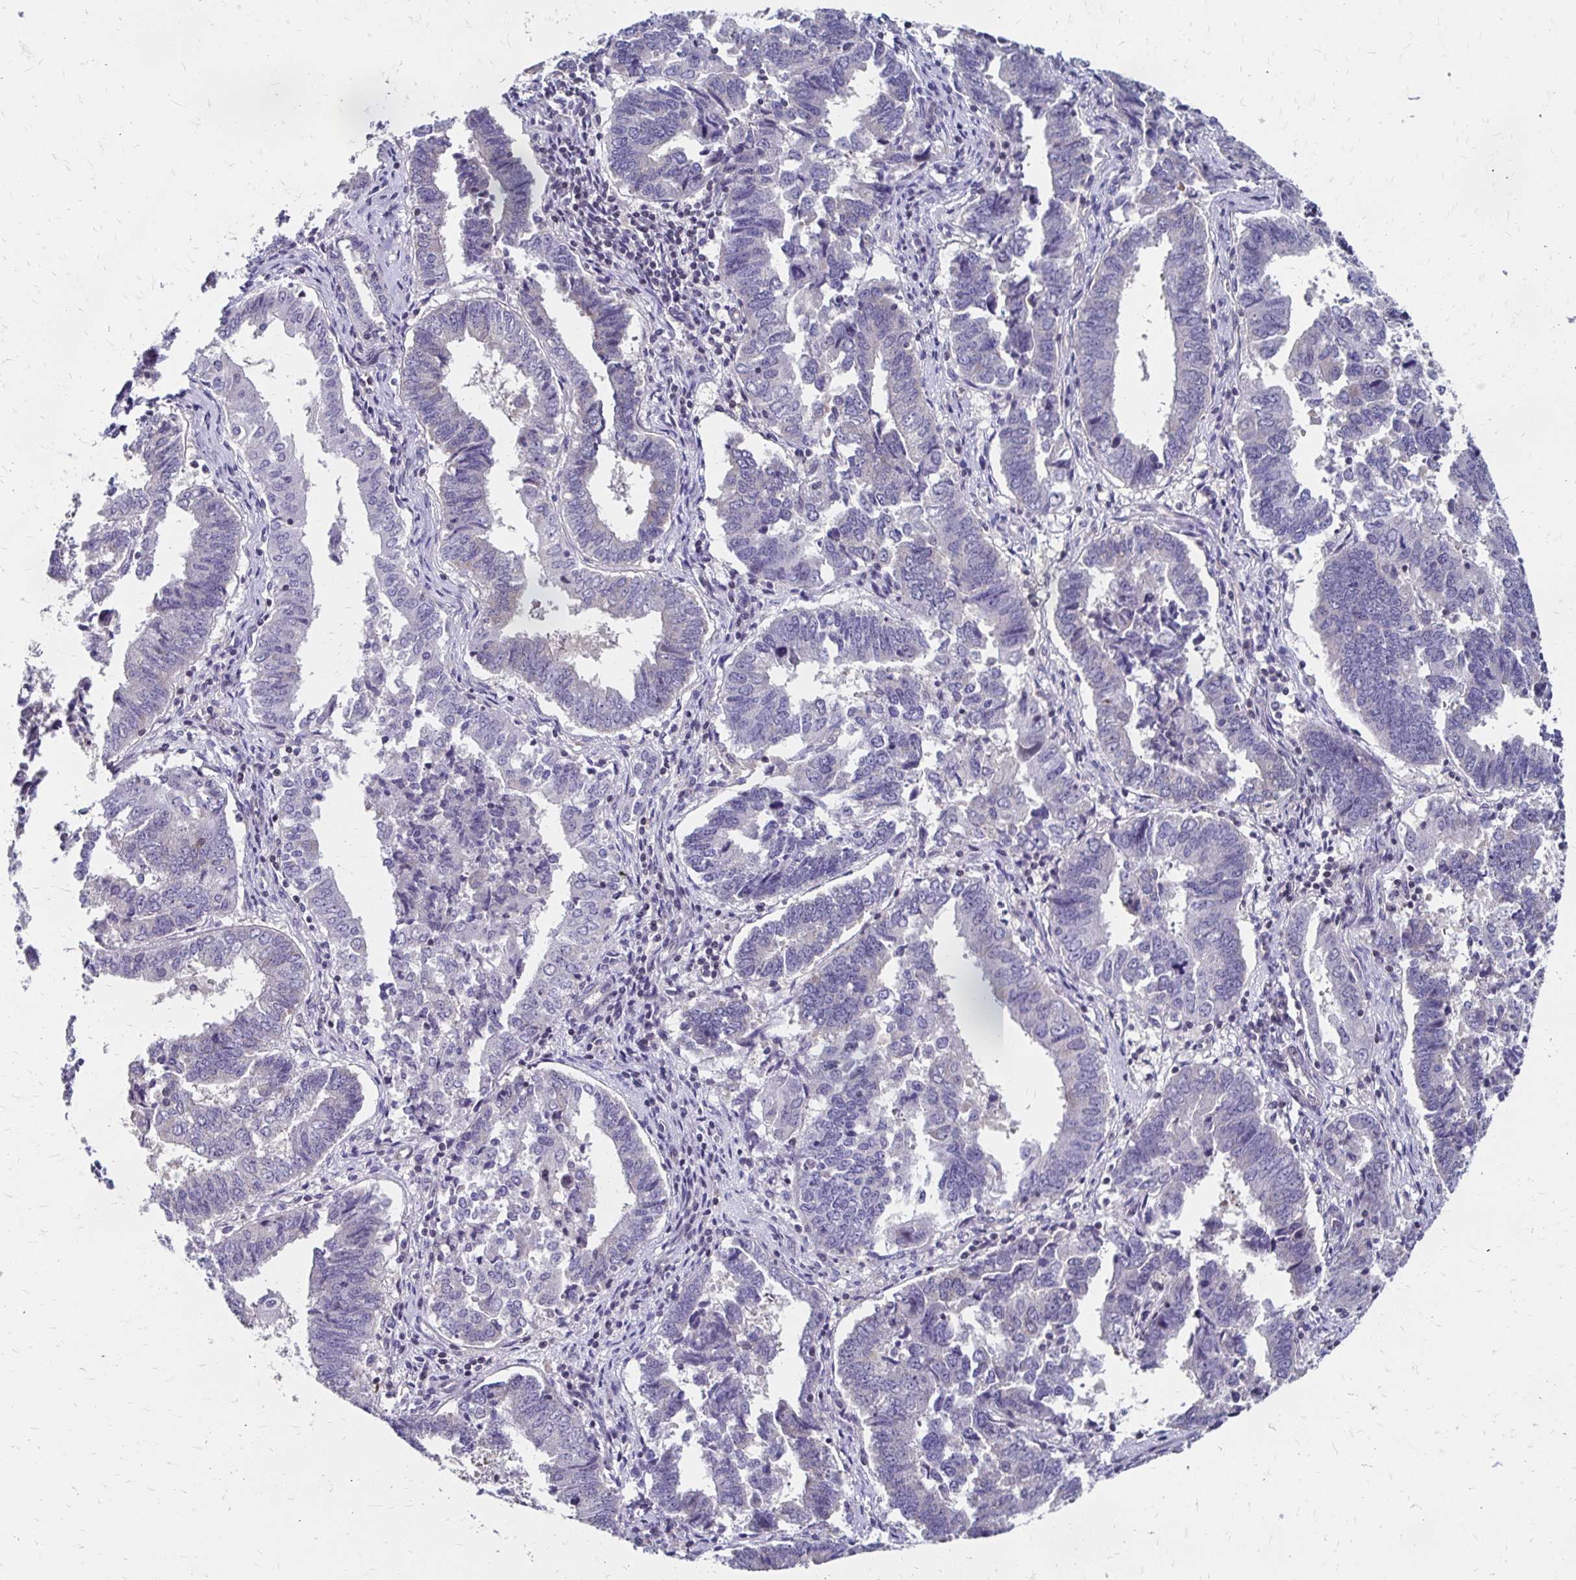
{"staining": {"intensity": "negative", "quantity": "none", "location": "none"}, "tissue": "endometrial cancer", "cell_type": "Tumor cells", "image_type": "cancer", "snomed": [{"axis": "morphology", "description": "Adenocarcinoma, NOS"}, {"axis": "topography", "description": "Endometrium"}], "caption": "Endometrial cancer (adenocarcinoma) stained for a protein using IHC exhibits no expression tumor cells.", "gene": "CBX7", "patient": {"sex": "female", "age": 72}}